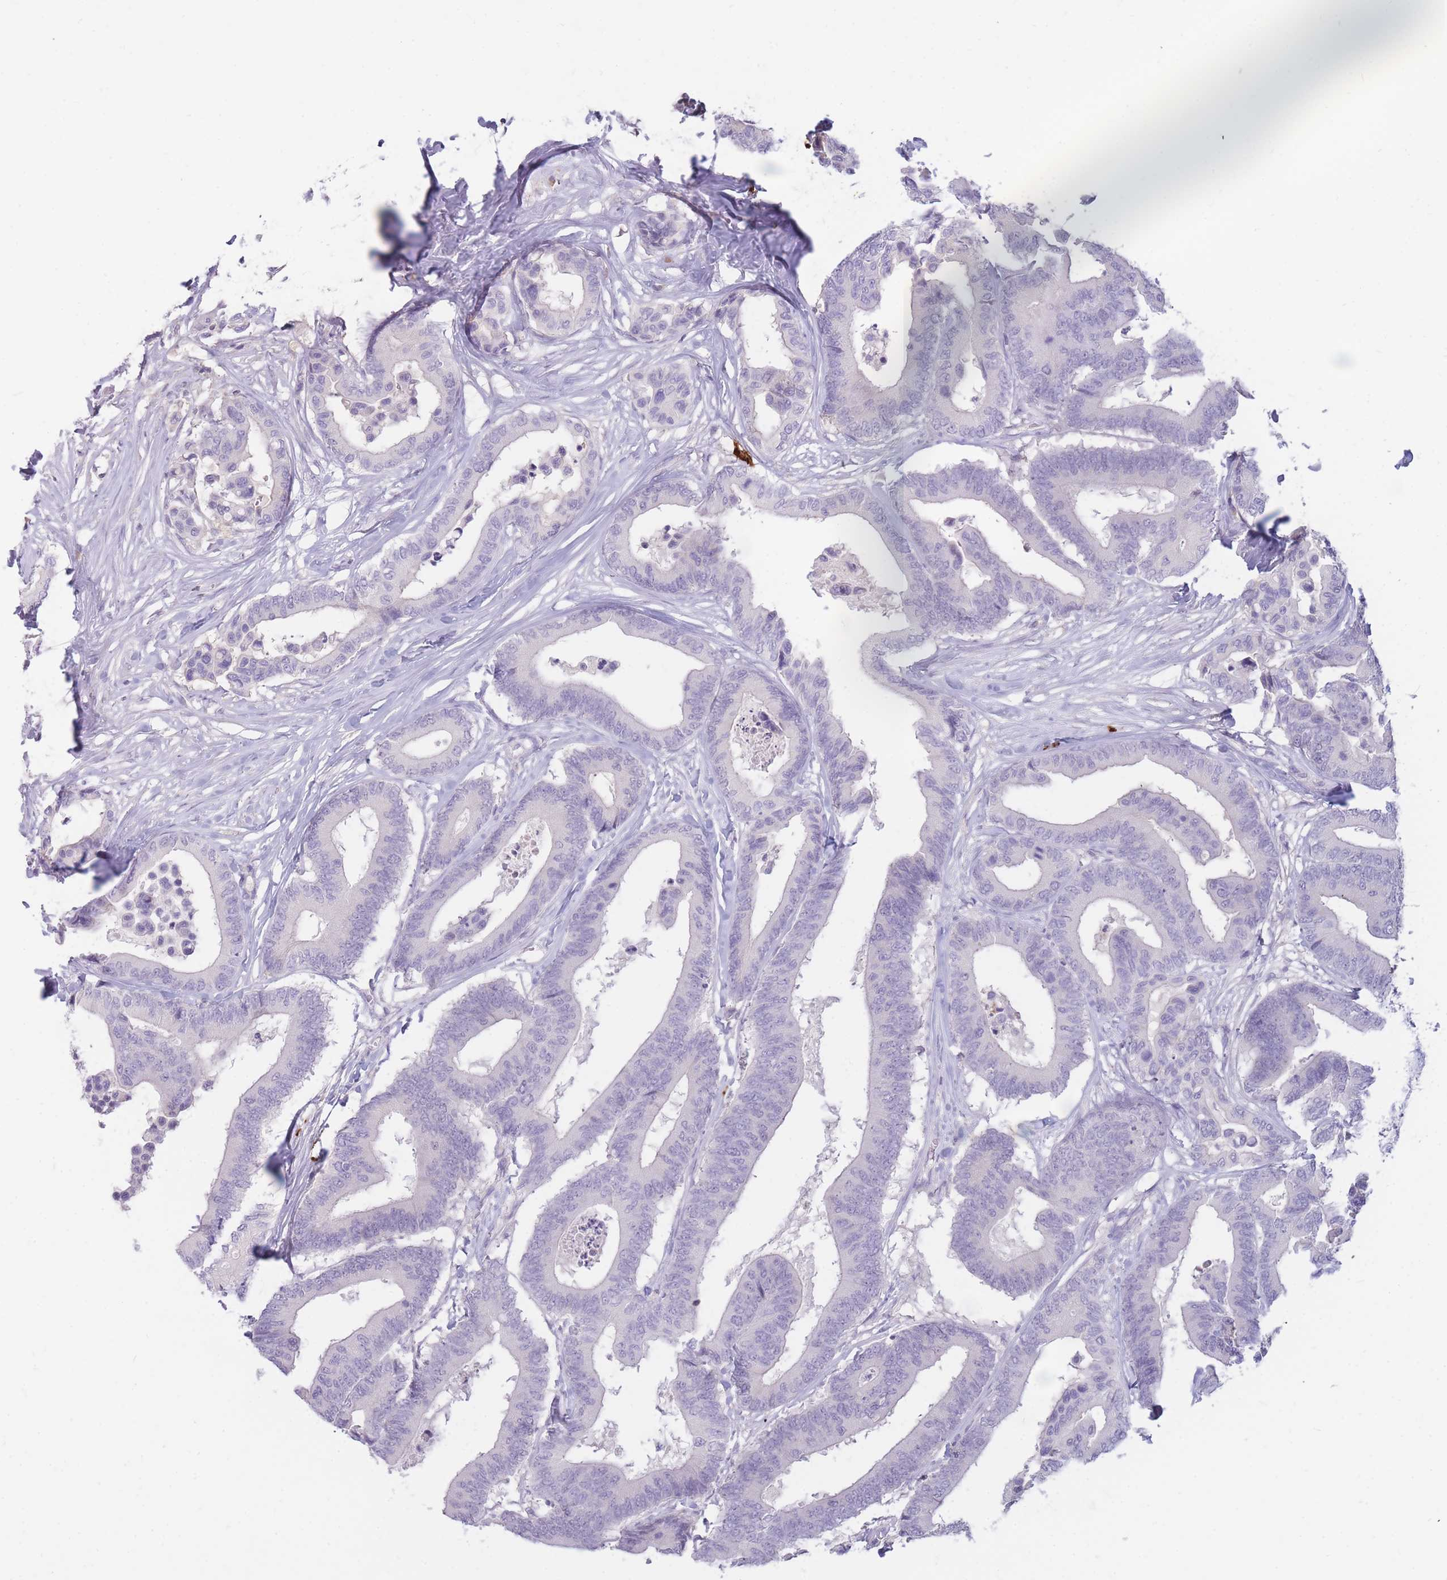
{"staining": {"intensity": "negative", "quantity": "none", "location": "none"}, "tissue": "colorectal cancer", "cell_type": "Tumor cells", "image_type": "cancer", "snomed": [{"axis": "morphology", "description": "Normal tissue, NOS"}, {"axis": "morphology", "description": "Adenocarcinoma, NOS"}, {"axis": "topography", "description": "Colon"}], "caption": "IHC photomicrograph of neoplastic tissue: adenocarcinoma (colorectal) stained with DAB (3,3'-diaminobenzidine) displays no significant protein staining in tumor cells. (DAB (3,3'-diaminobenzidine) IHC, high magnification).", "gene": "TPSD1", "patient": {"sex": "male", "age": 82}}